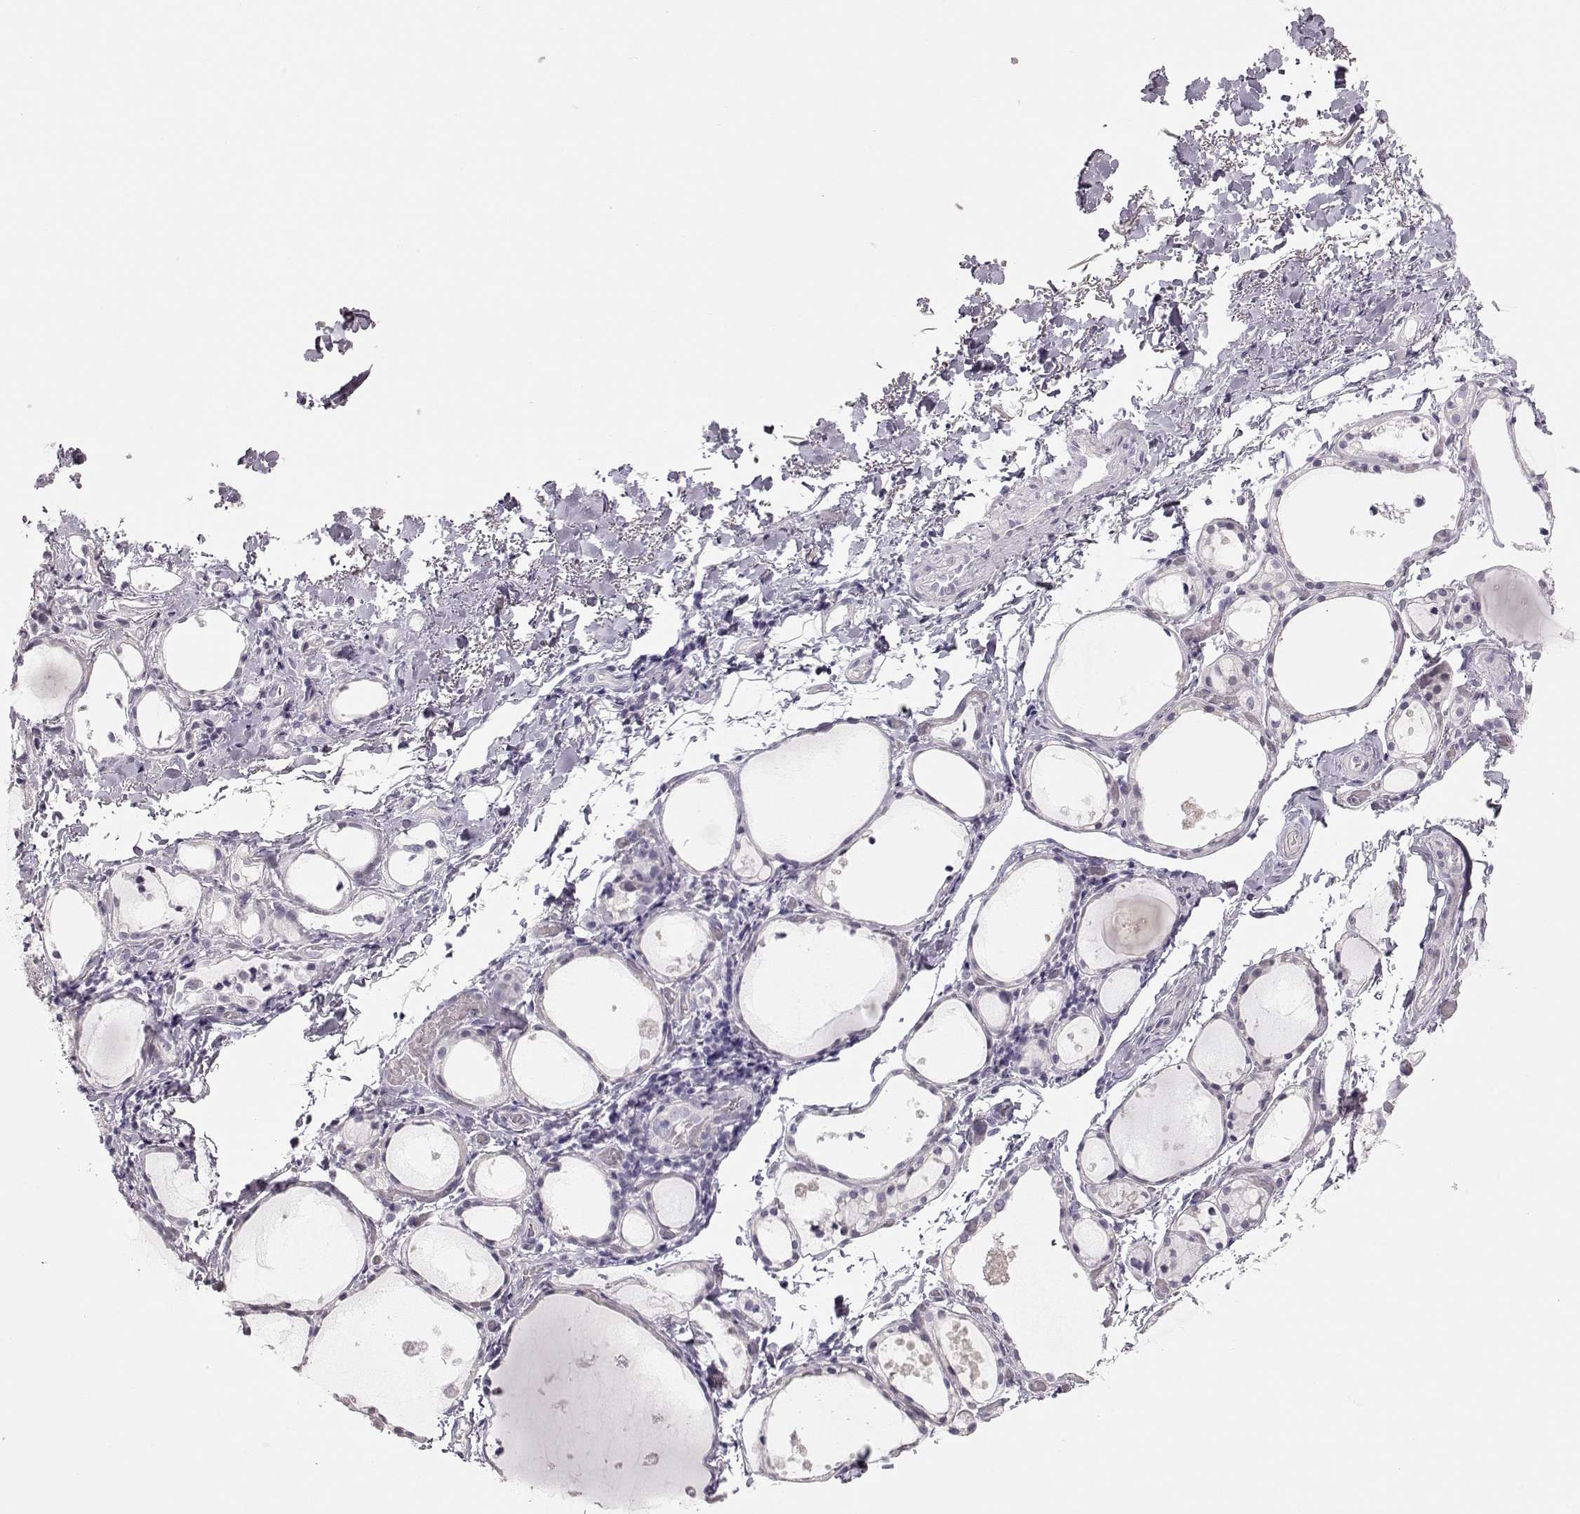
{"staining": {"intensity": "negative", "quantity": "none", "location": "none"}, "tissue": "thyroid gland", "cell_type": "Glandular cells", "image_type": "normal", "snomed": [{"axis": "morphology", "description": "Normal tissue, NOS"}, {"axis": "topography", "description": "Thyroid gland"}], "caption": "Human thyroid gland stained for a protein using immunohistochemistry (IHC) demonstrates no staining in glandular cells.", "gene": "FAM205A", "patient": {"sex": "male", "age": 68}}